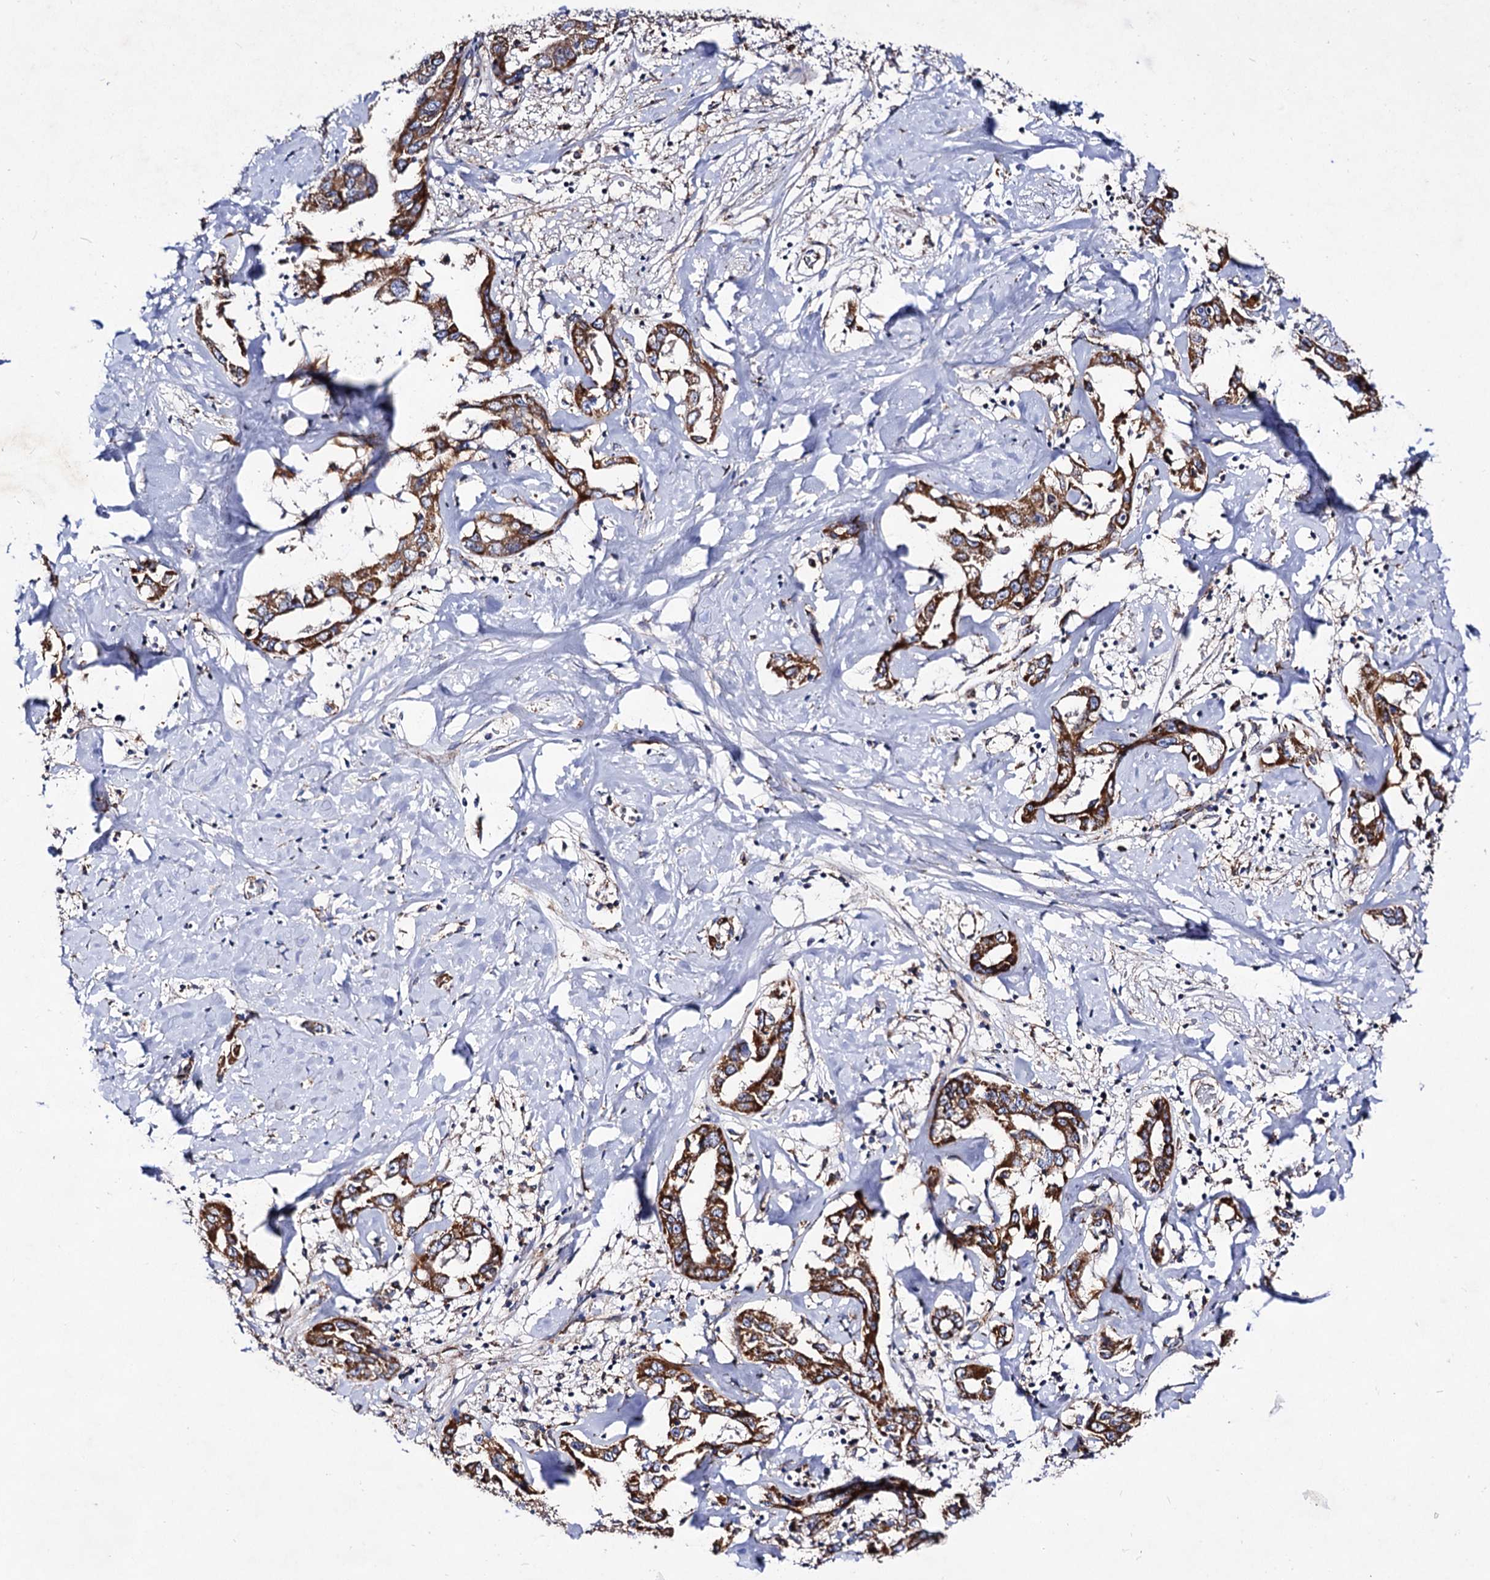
{"staining": {"intensity": "strong", "quantity": ">75%", "location": "cytoplasmic/membranous"}, "tissue": "liver cancer", "cell_type": "Tumor cells", "image_type": "cancer", "snomed": [{"axis": "morphology", "description": "Cholangiocarcinoma"}, {"axis": "topography", "description": "Liver"}], "caption": "The histopathology image demonstrates immunohistochemical staining of liver cancer (cholangiocarcinoma). There is strong cytoplasmic/membranous expression is present in about >75% of tumor cells.", "gene": "ACAD9", "patient": {"sex": "male", "age": 59}}